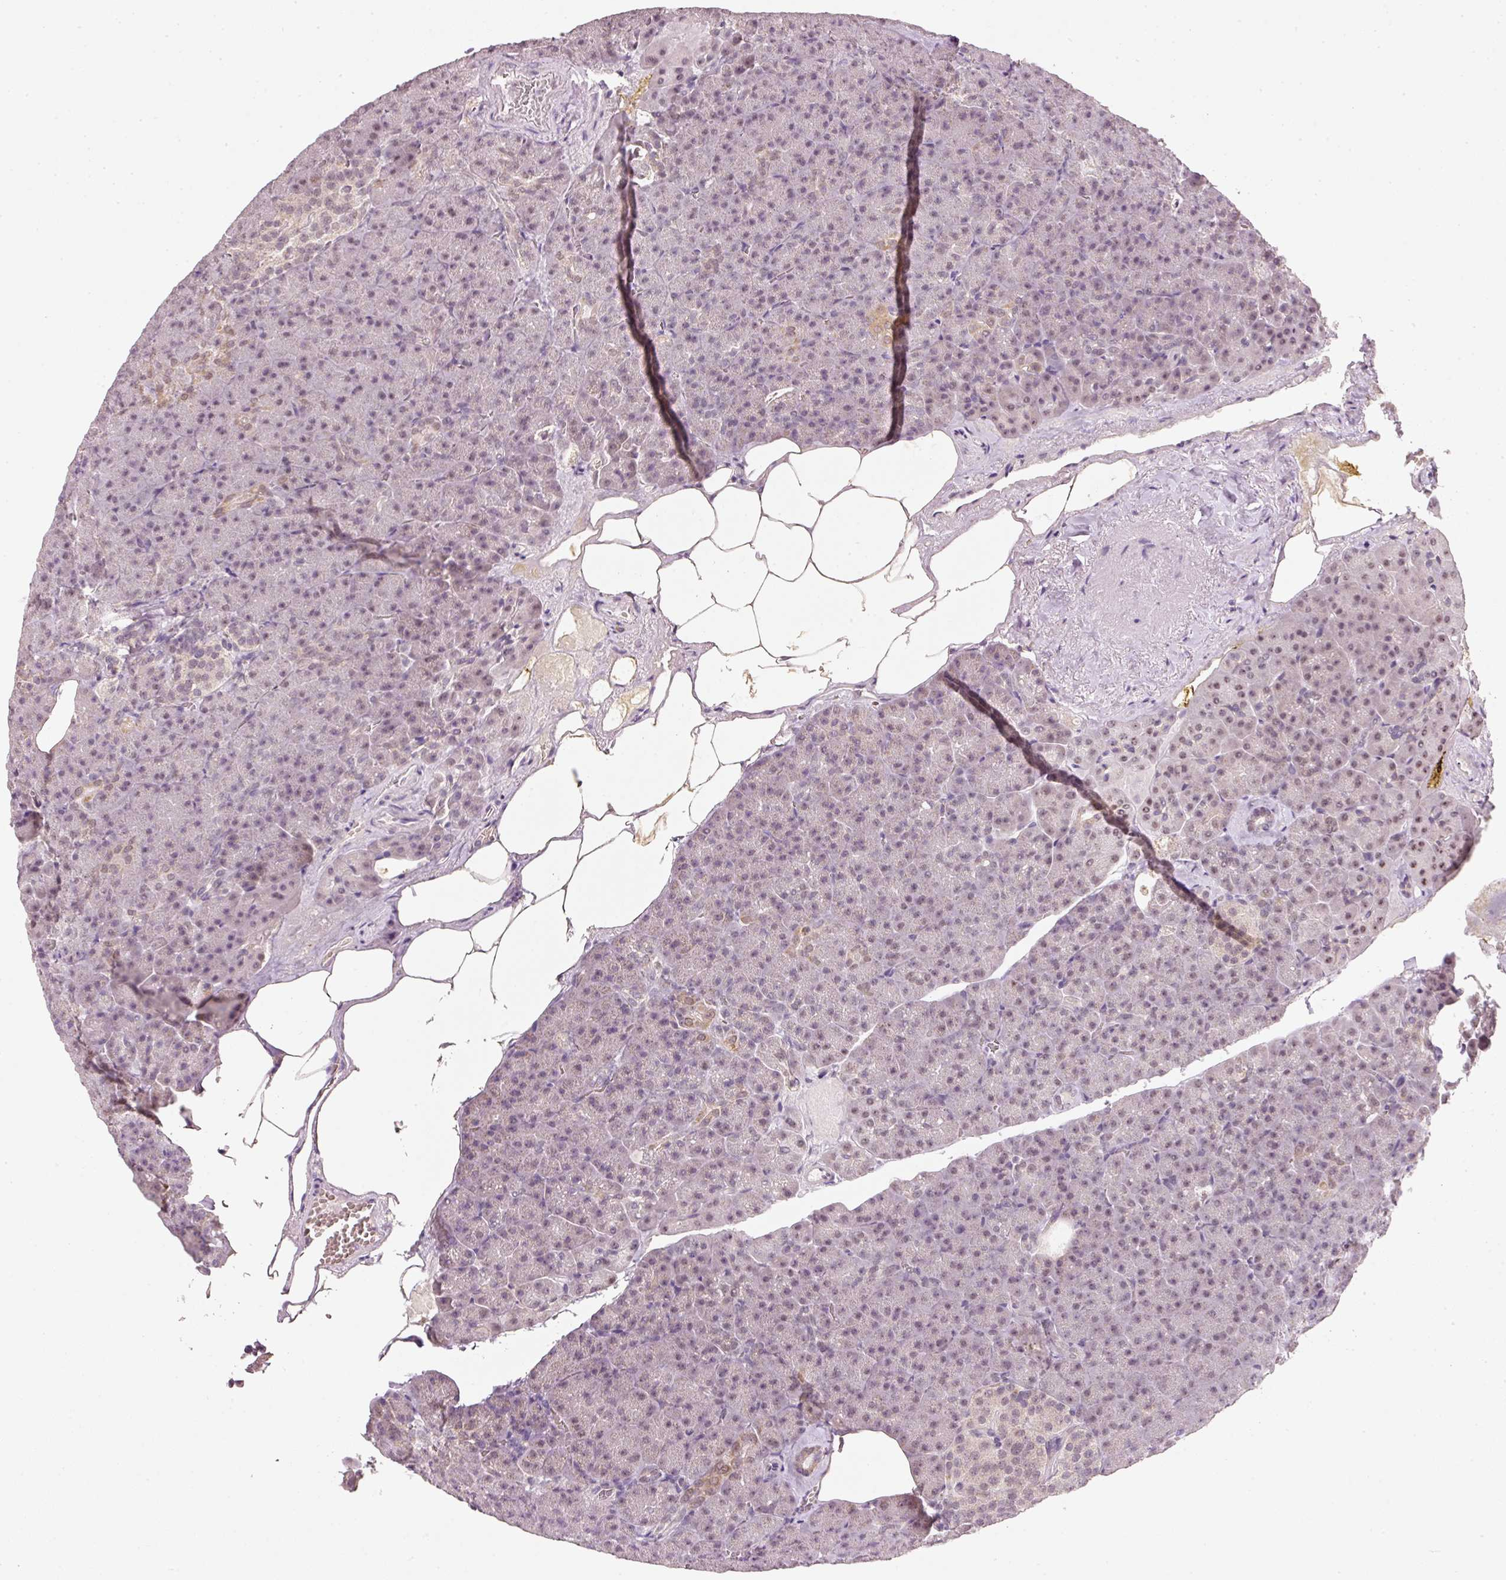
{"staining": {"intensity": "moderate", "quantity": "25%-75%", "location": "nuclear"}, "tissue": "pancreas", "cell_type": "Exocrine glandular cells", "image_type": "normal", "snomed": [{"axis": "morphology", "description": "Normal tissue, NOS"}, {"axis": "topography", "description": "Pancreas"}], "caption": "Protein staining of benign pancreas exhibits moderate nuclear staining in about 25%-75% of exocrine glandular cells. Using DAB (brown) and hematoxylin (blue) stains, captured at high magnification using brightfield microscopy.", "gene": "FSTL3", "patient": {"sex": "female", "age": 74}}